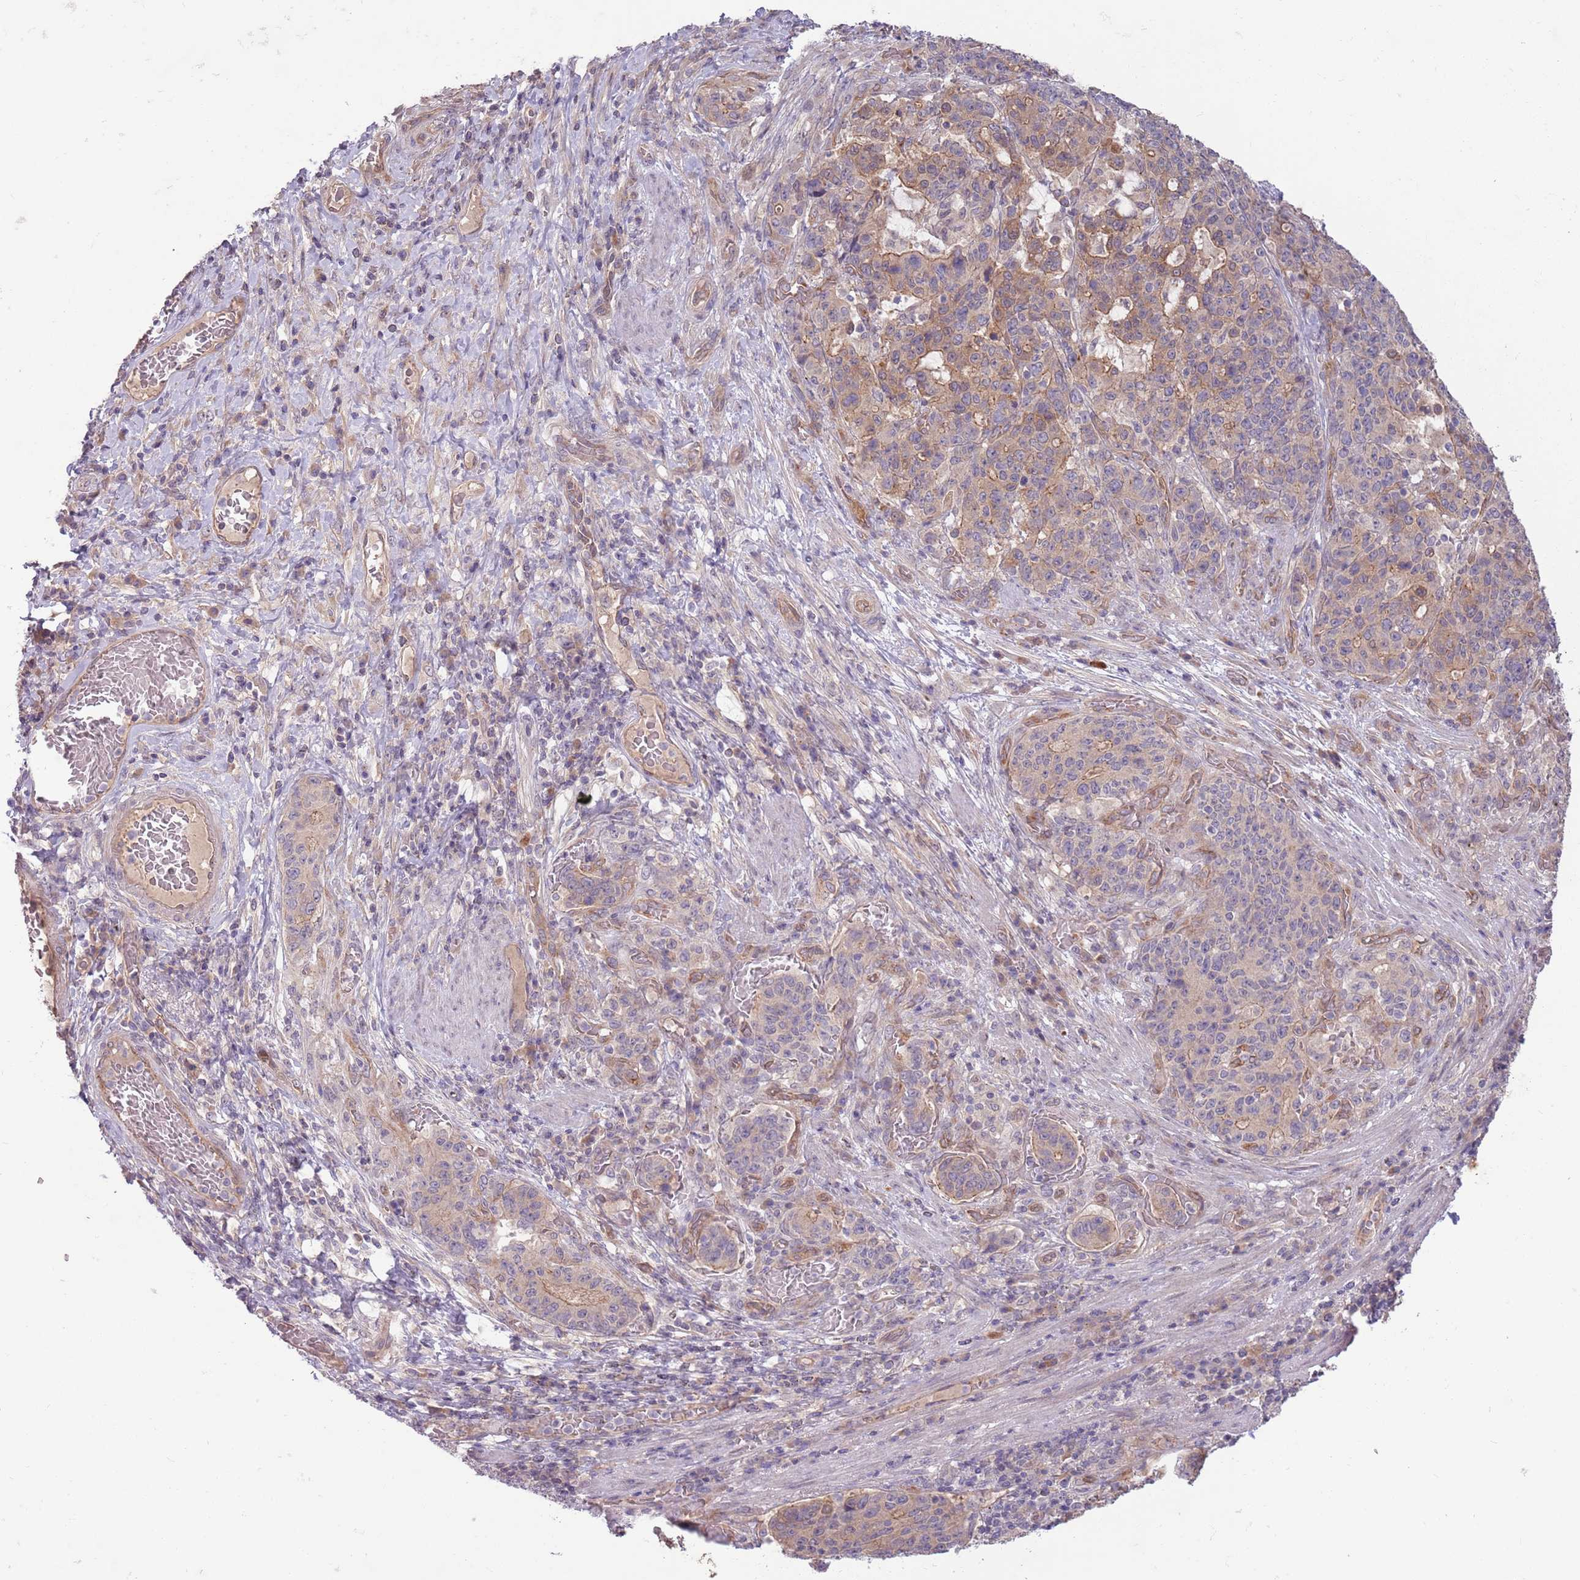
{"staining": {"intensity": "moderate", "quantity": "25%-75%", "location": "cytoplasmic/membranous"}, "tissue": "stomach cancer", "cell_type": "Tumor cells", "image_type": "cancer", "snomed": [{"axis": "morphology", "description": "Normal tissue, NOS"}, {"axis": "morphology", "description": "Adenocarcinoma, NOS"}, {"axis": "topography", "description": "Stomach"}], "caption": "Protein analysis of stomach cancer (adenocarcinoma) tissue demonstrates moderate cytoplasmic/membranous staining in about 25%-75% of tumor cells.", "gene": "SAV1", "patient": {"sex": "female", "age": 64}}